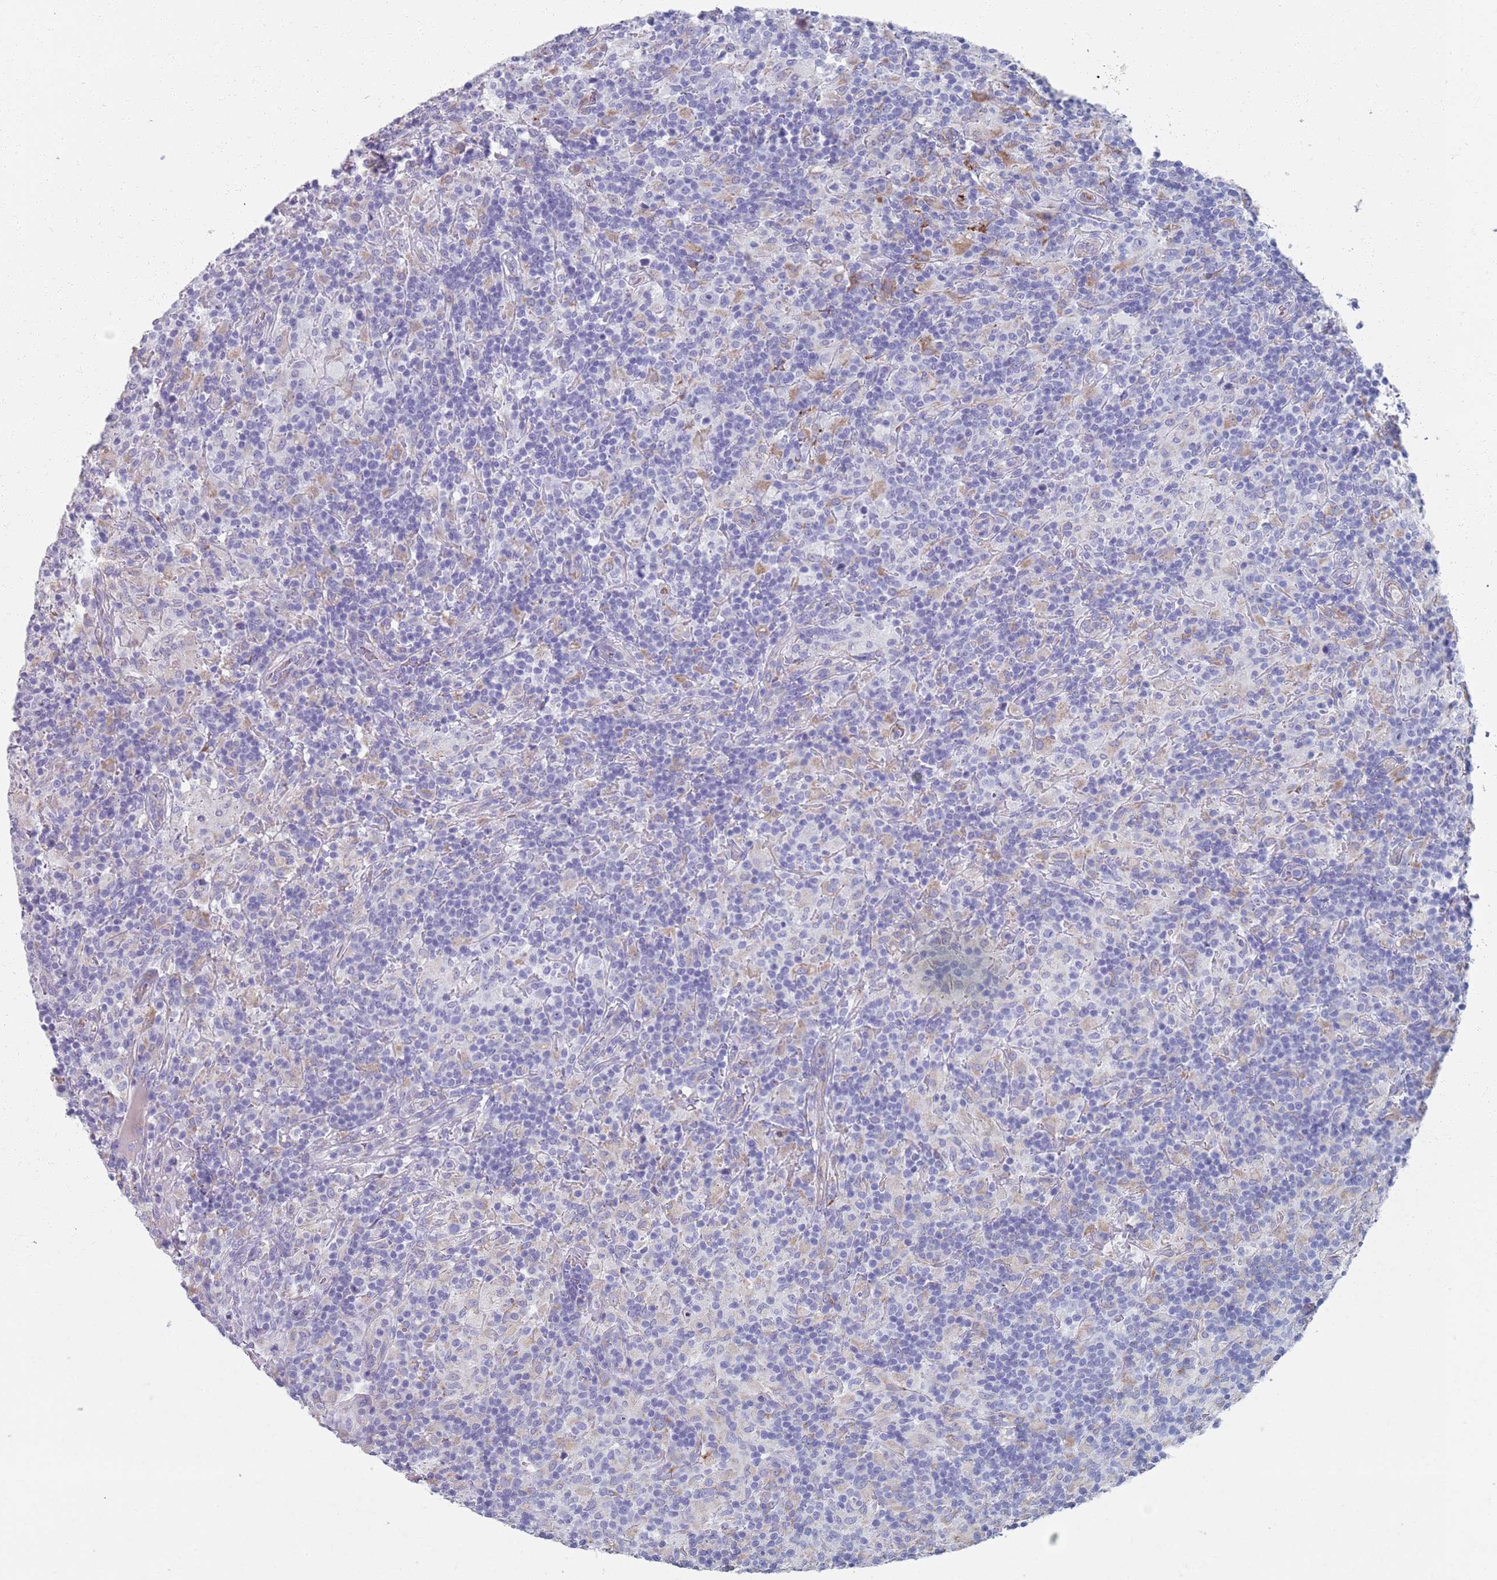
{"staining": {"intensity": "negative", "quantity": "none", "location": "none"}, "tissue": "lymphoma", "cell_type": "Tumor cells", "image_type": "cancer", "snomed": [{"axis": "morphology", "description": "Hodgkin's disease, NOS"}, {"axis": "topography", "description": "Lymph node"}], "caption": "The histopathology image demonstrates no staining of tumor cells in Hodgkin's disease.", "gene": "PLOD1", "patient": {"sex": "male", "age": 70}}